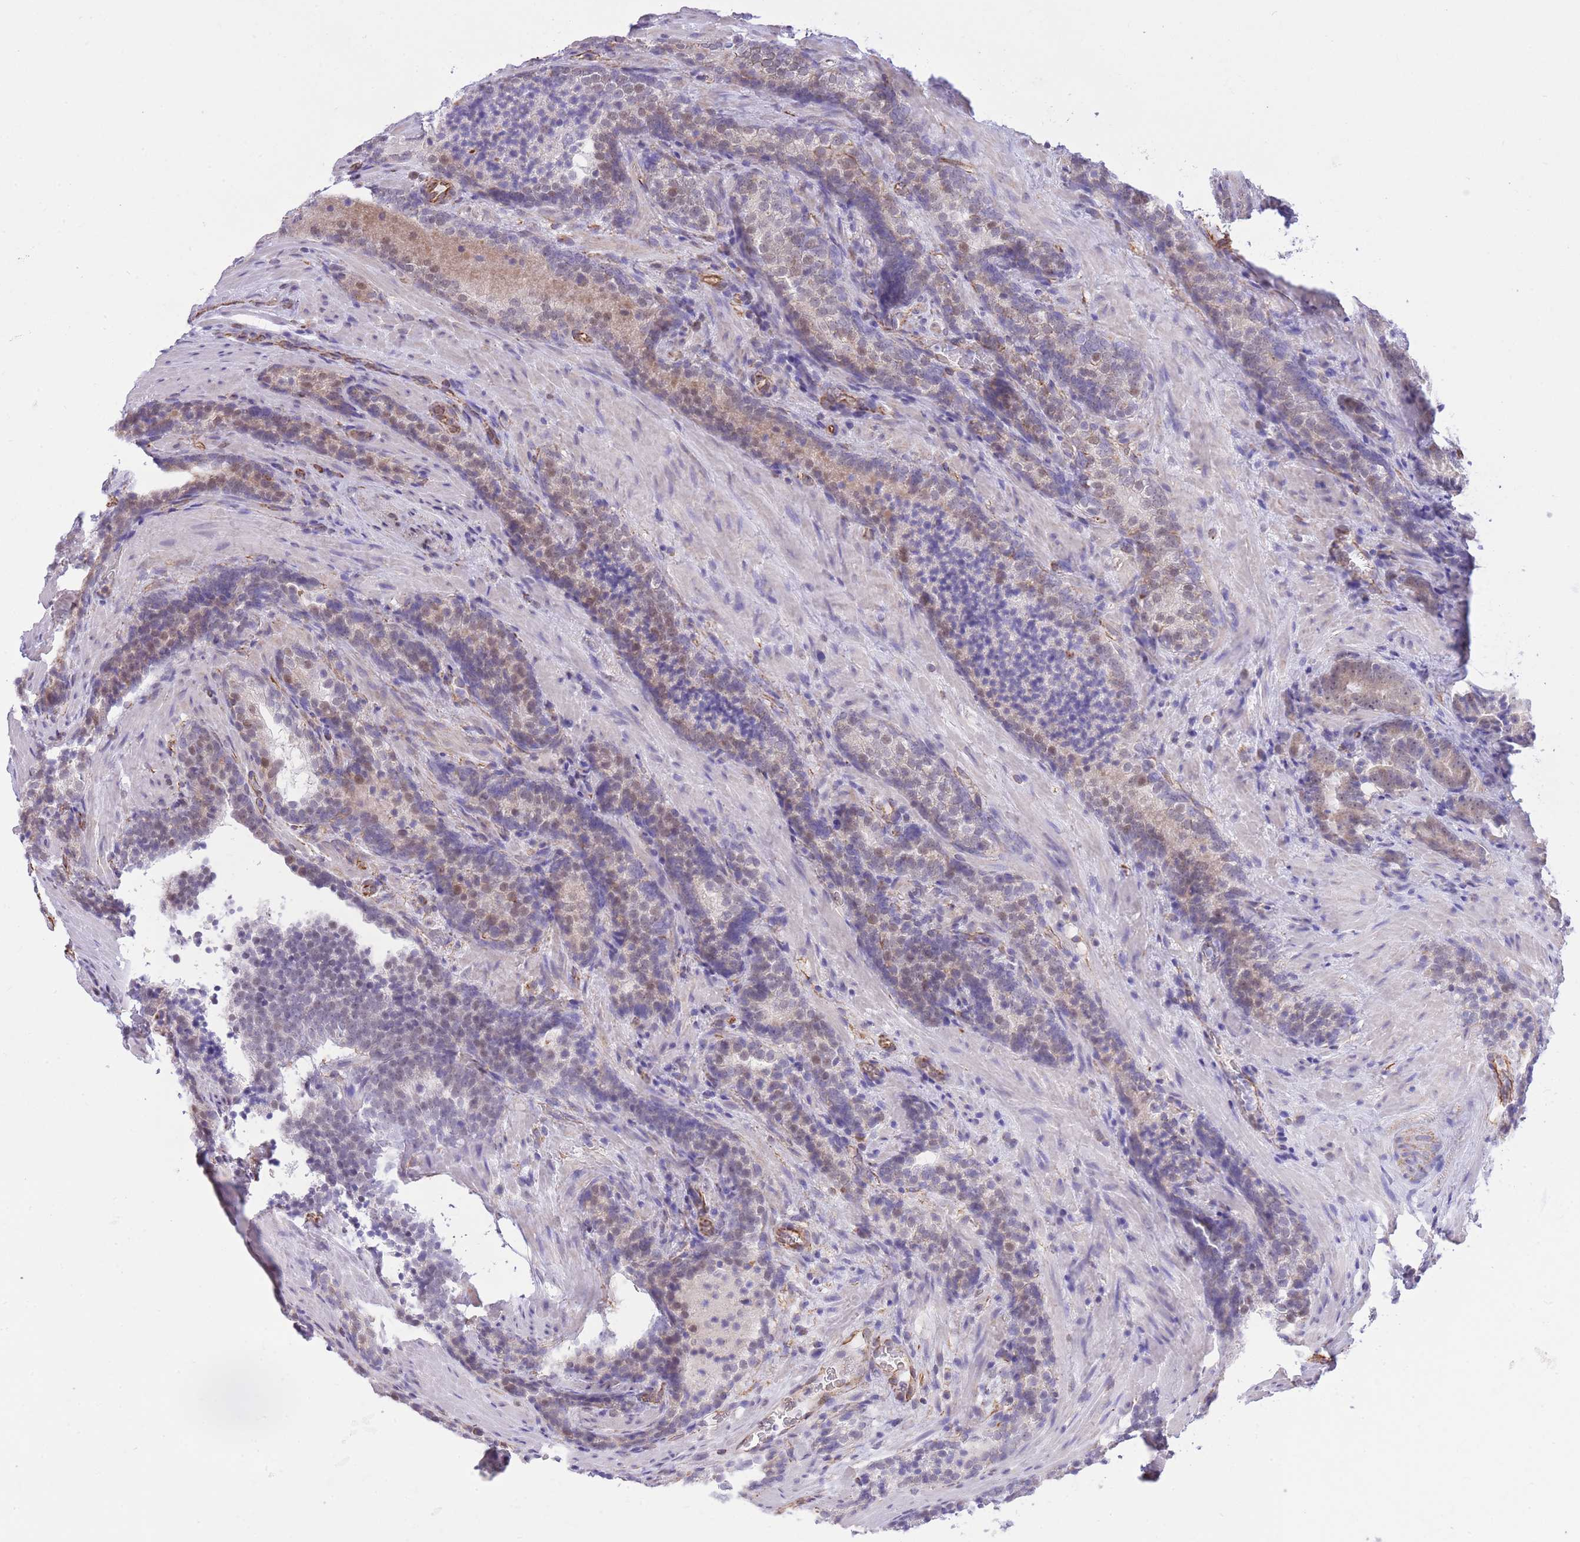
{"staining": {"intensity": "weak", "quantity": "<25%", "location": "cytoplasmic/membranous,nuclear"}, "tissue": "prostate cancer", "cell_type": "Tumor cells", "image_type": "cancer", "snomed": [{"axis": "morphology", "description": "Adenocarcinoma, Low grade"}, {"axis": "topography", "description": "Prostate"}], "caption": "Prostate cancer (adenocarcinoma (low-grade)) was stained to show a protein in brown. There is no significant staining in tumor cells.", "gene": "PSG8", "patient": {"sex": "male", "age": 58}}